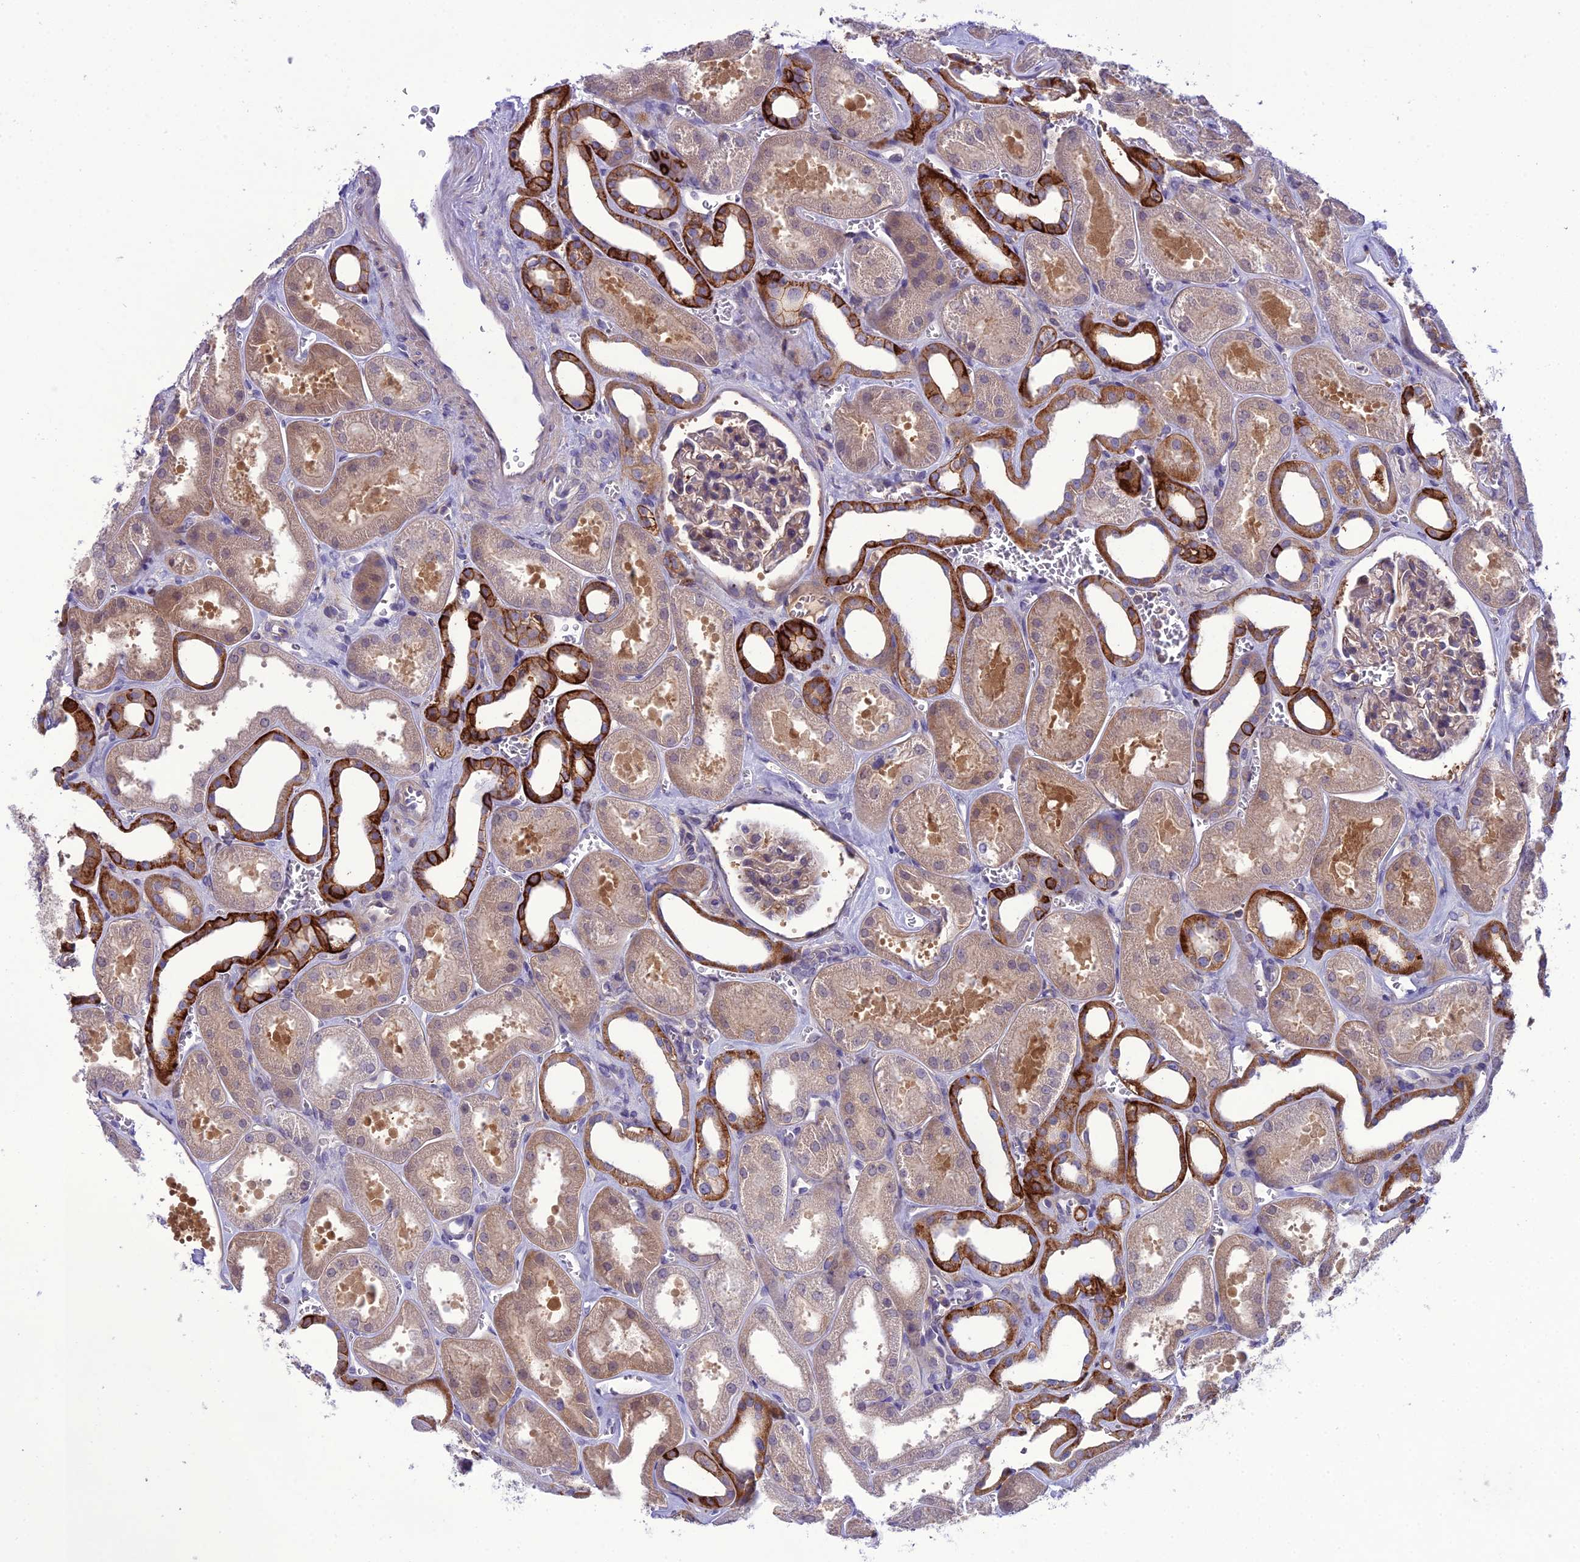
{"staining": {"intensity": "weak", "quantity": "25%-75%", "location": "cytoplasmic/membranous"}, "tissue": "kidney", "cell_type": "Cells in glomeruli", "image_type": "normal", "snomed": [{"axis": "morphology", "description": "Normal tissue, NOS"}, {"axis": "morphology", "description": "Adenocarcinoma, NOS"}, {"axis": "topography", "description": "Kidney"}], "caption": "Cells in glomeruli show low levels of weak cytoplasmic/membranous positivity in approximately 25%-75% of cells in benign human kidney.", "gene": "GDF6", "patient": {"sex": "female", "age": 68}}